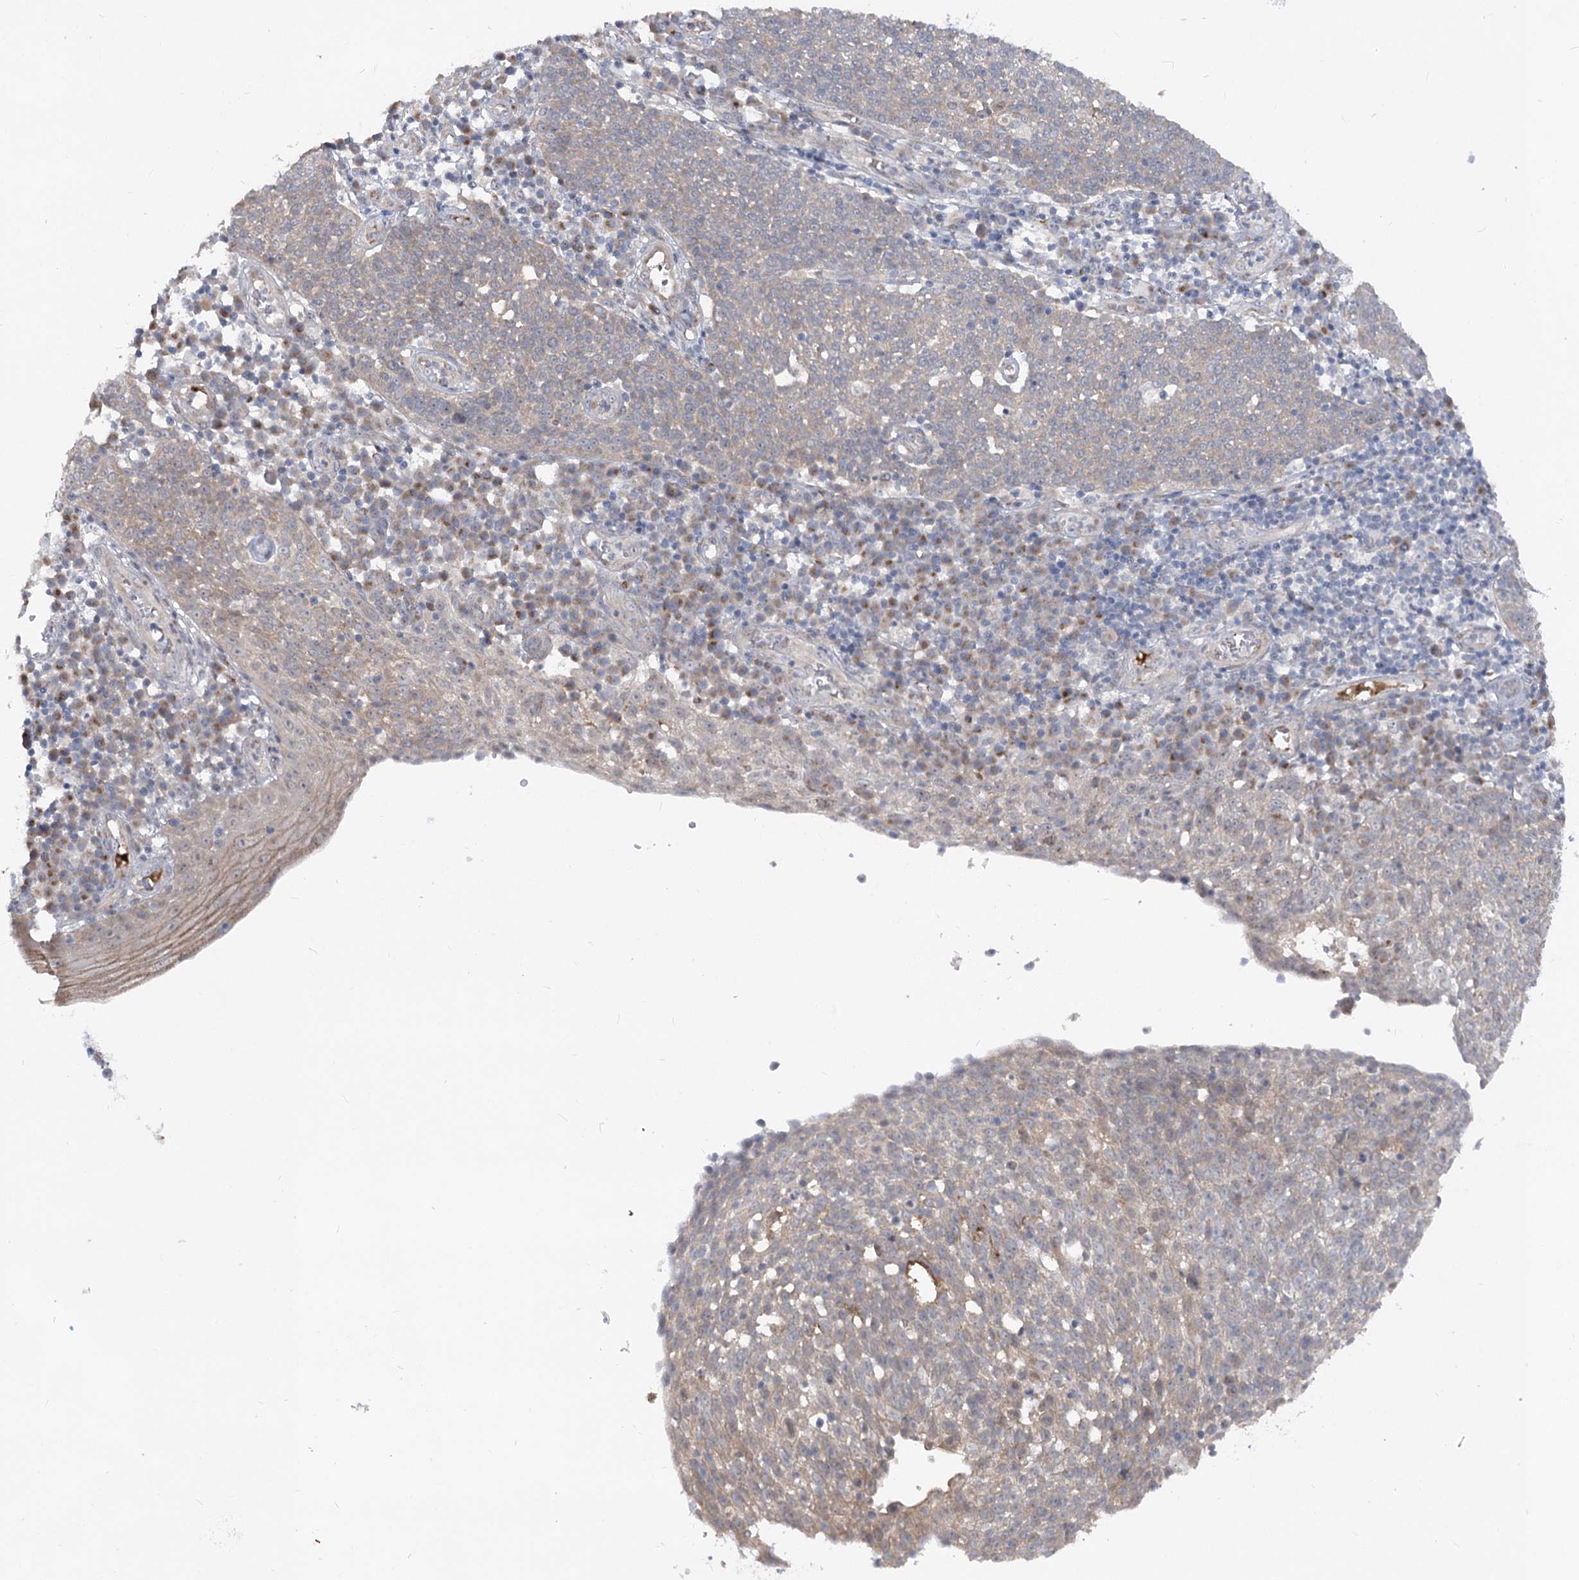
{"staining": {"intensity": "weak", "quantity": "<25%", "location": "cytoplasmic/membranous"}, "tissue": "cervical cancer", "cell_type": "Tumor cells", "image_type": "cancer", "snomed": [{"axis": "morphology", "description": "Squamous cell carcinoma, NOS"}, {"axis": "topography", "description": "Cervix"}], "caption": "A high-resolution photomicrograph shows IHC staining of cervical cancer, which displays no significant expression in tumor cells.", "gene": "FGF19", "patient": {"sex": "female", "age": 34}}